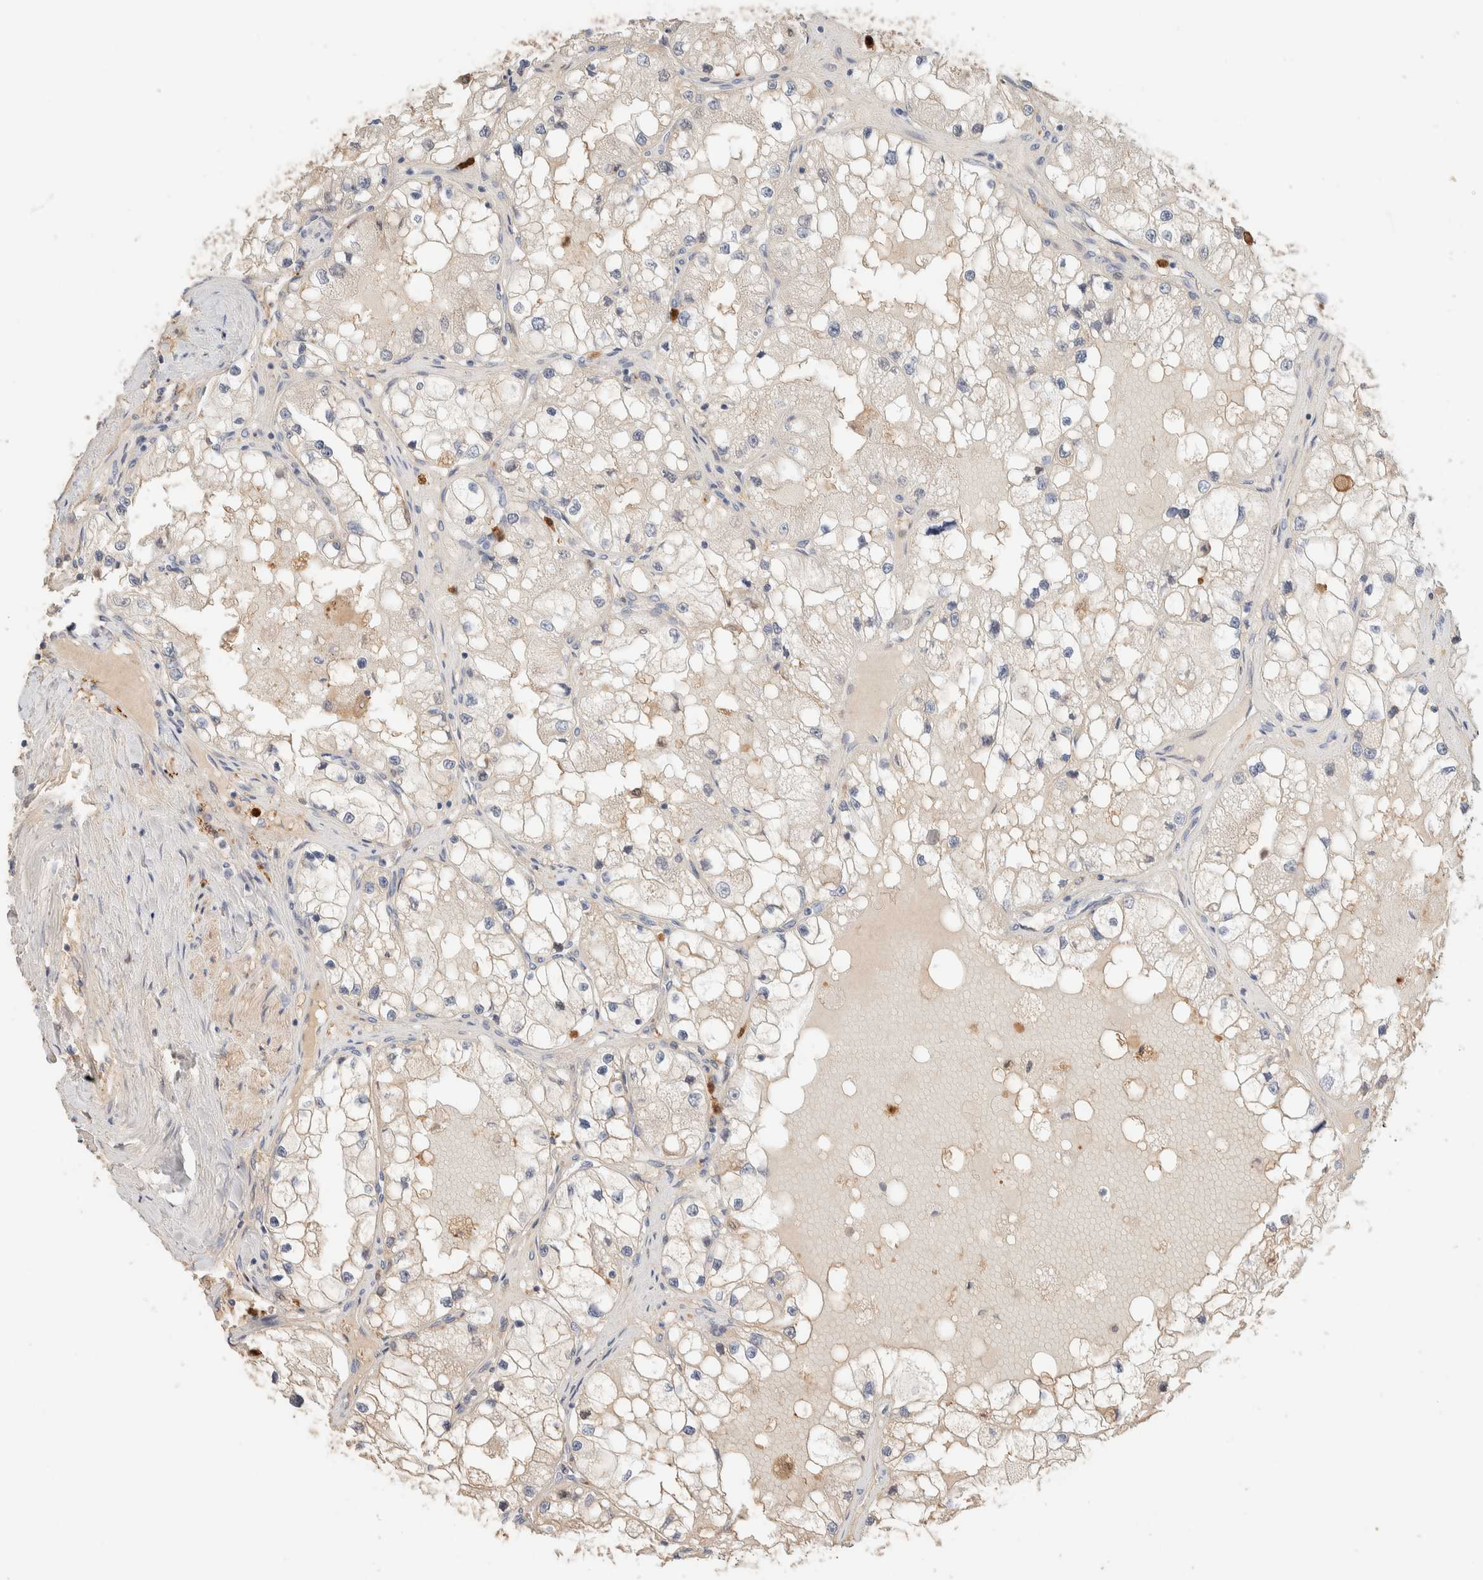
{"staining": {"intensity": "negative", "quantity": "none", "location": "none"}, "tissue": "renal cancer", "cell_type": "Tumor cells", "image_type": "cancer", "snomed": [{"axis": "morphology", "description": "Adenocarcinoma, NOS"}, {"axis": "topography", "description": "Kidney"}], "caption": "Micrograph shows no significant protein positivity in tumor cells of renal cancer.", "gene": "SETD4", "patient": {"sex": "male", "age": 68}}